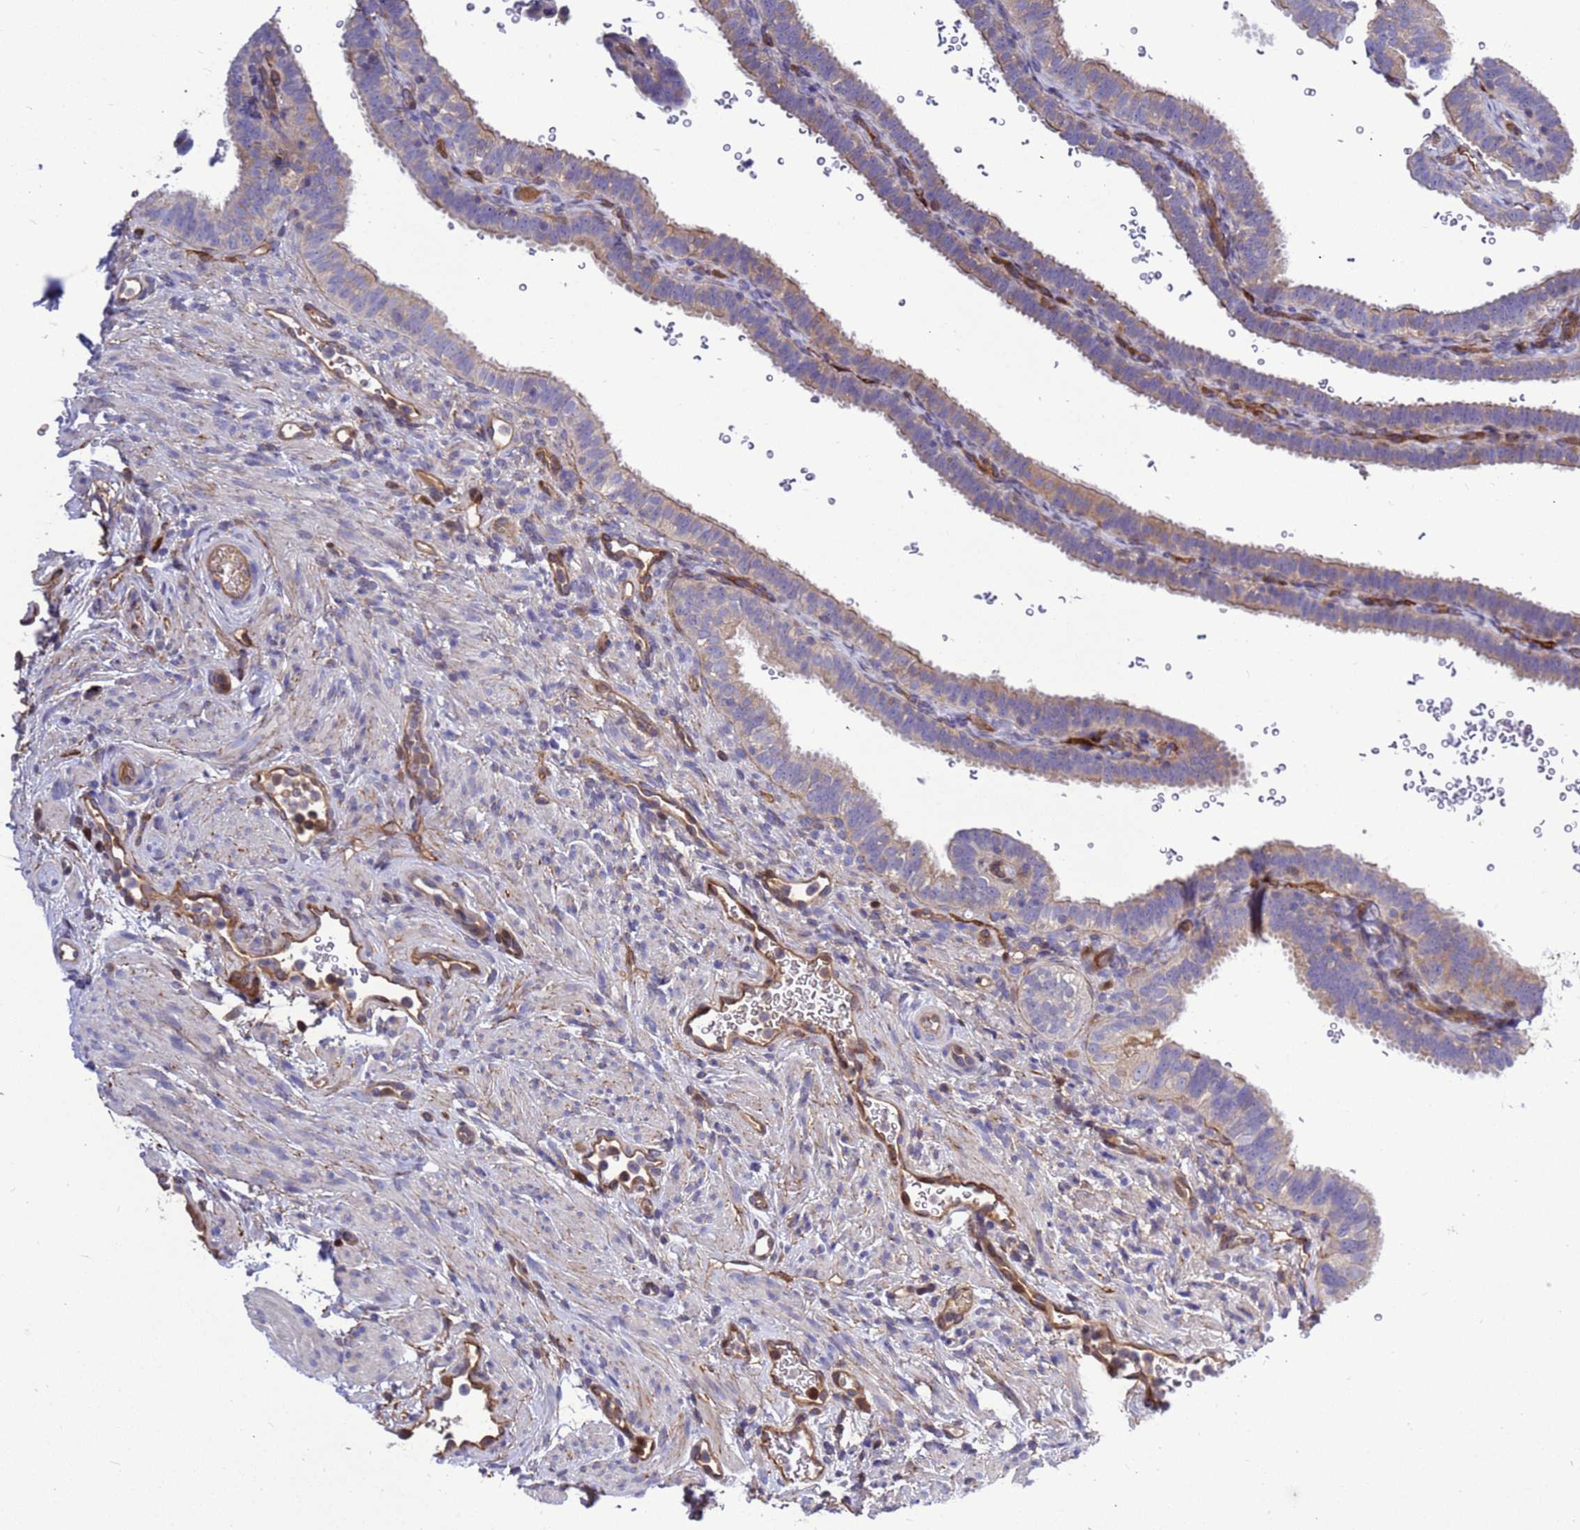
{"staining": {"intensity": "weak", "quantity": "25%-75%", "location": "cytoplasmic/membranous"}, "tissue": "fallopian tube", "cell_type": "Glandular cells", "image_type": "normal", "snomed": [{"axis": "morphology", "description": "Normal tissue, NOS"}, {"axis": "topography", "description": "Fallopian tube"}], "caption": "Glandular cells exhibit low levels of weak cytoplasmic/membranous expression in approximately 25%-75% of cells in unremarkable fallopian tube. (DAB IHC, brown staining for protein, blue staining for nuclei).", "gene": "FOXRED1", "patient": {"sex": "female", "age": 41}}